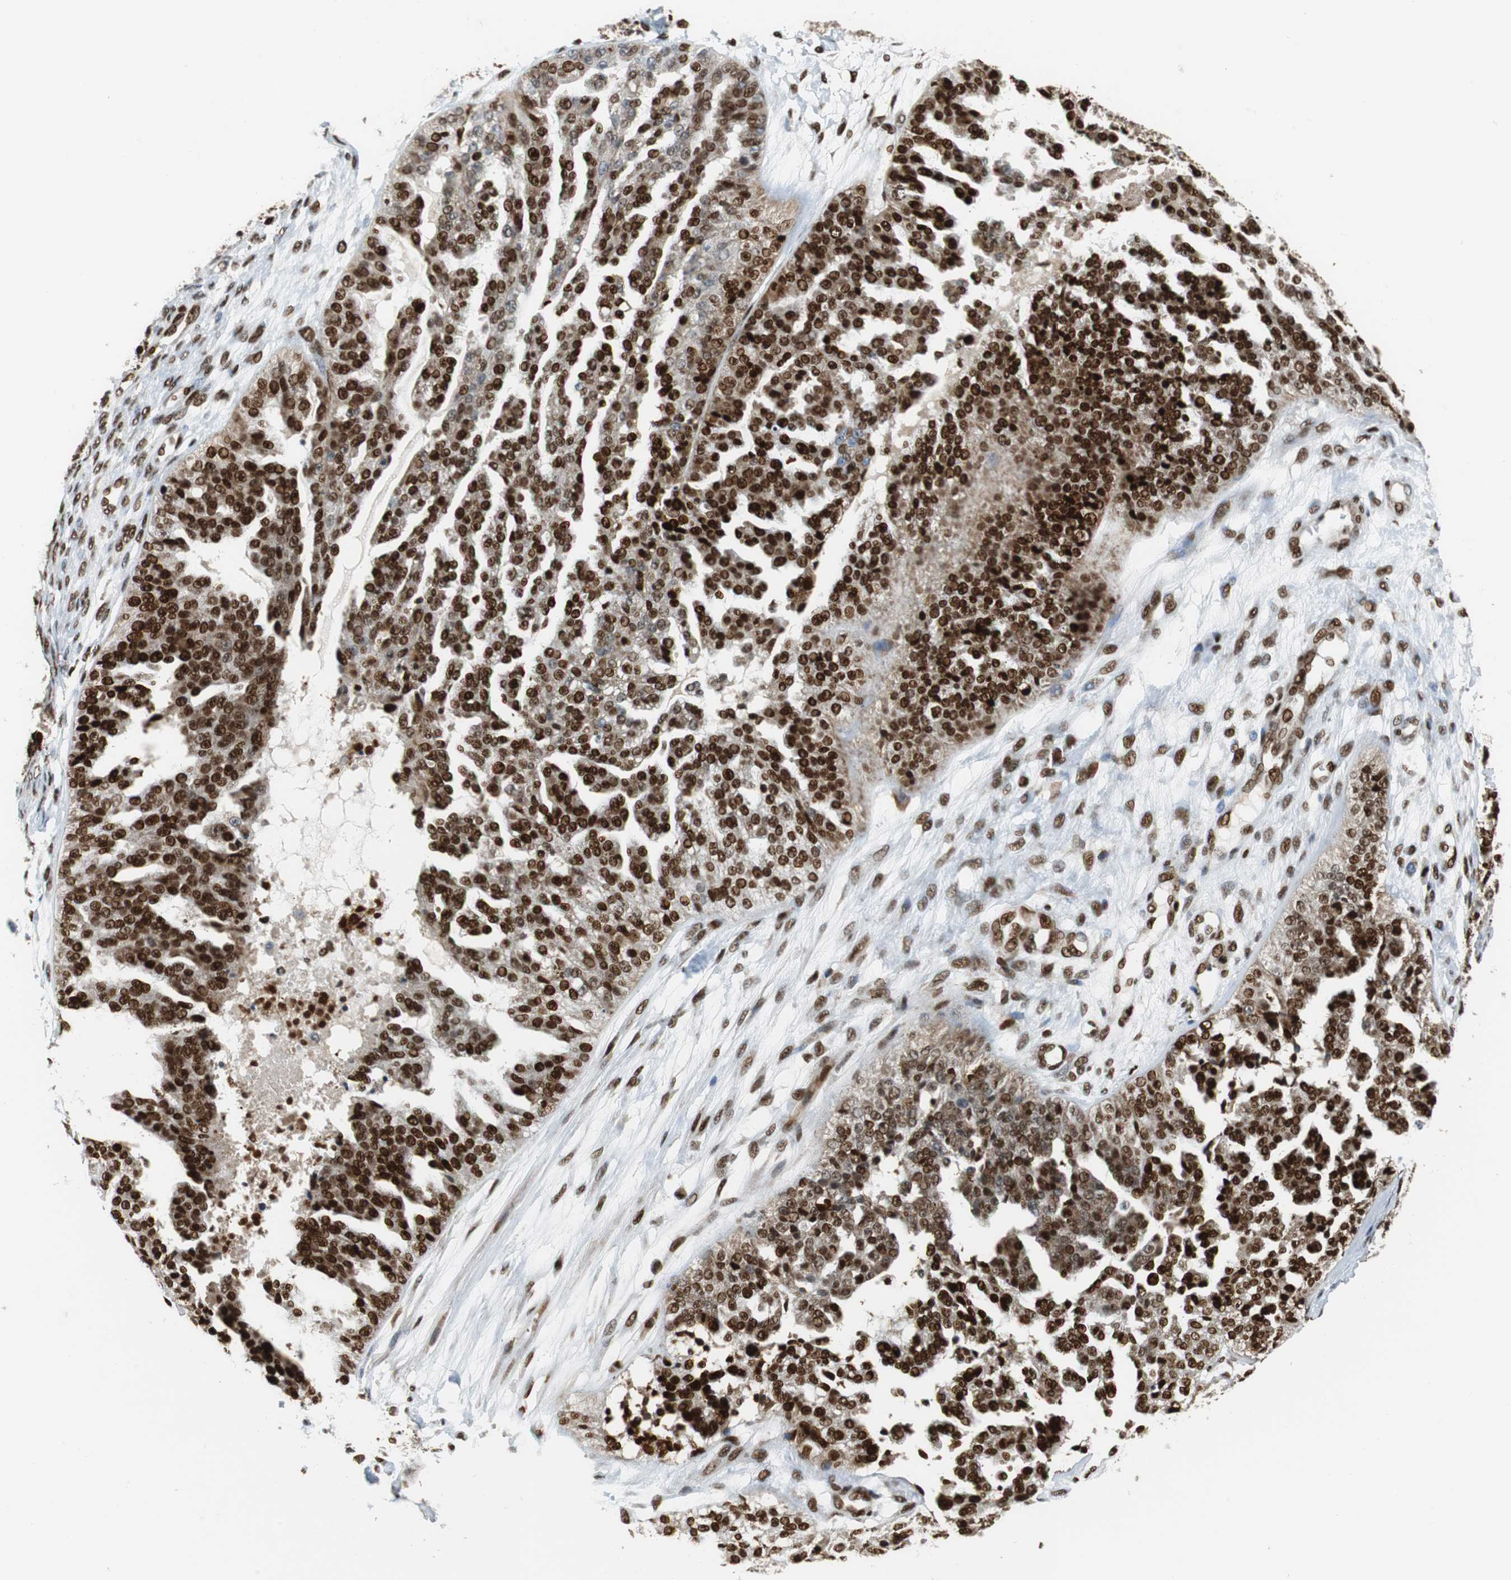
{"staining": {"intensity": "moderate", "quantity": "25%-75%", "location": "nuclear"}, "tissue": "ovarian cancer", "cell_type": "Tumor cells", "image_type": "cancer", "snomed": [{"axis": "morphology", "description": "Carcinoma, NOS"}, {"axis": "topography", "description": "Soft tissue"}, {"axis": "topography", "description": "Ovary"}], "caption": "The immunohistochemical stain labels moderate nuclear staining in tumor cells of carcinoma (ovarian) tissue.", "gene": "HDAC1", "patient": {"sex": "female", "age": 54}}